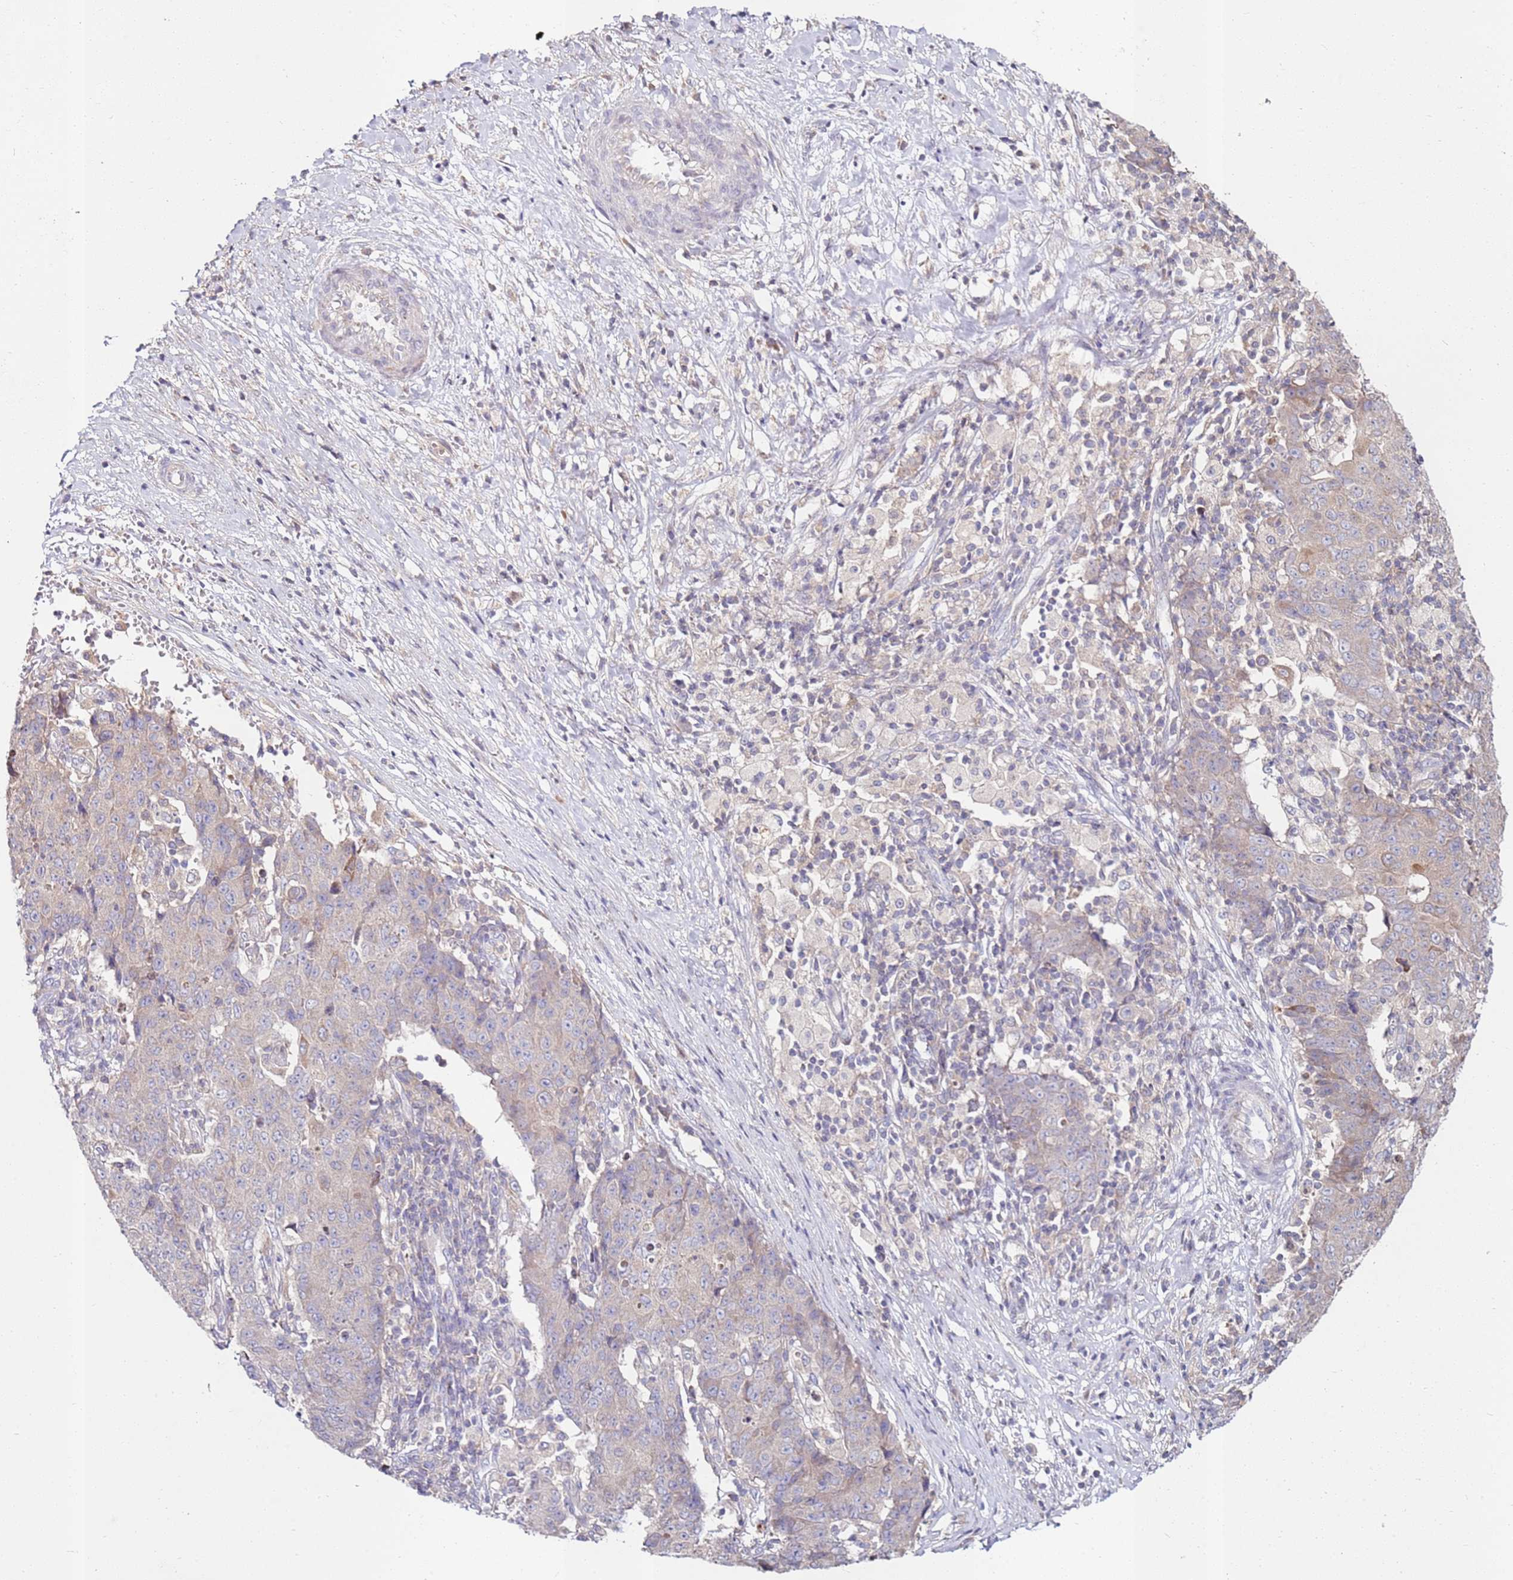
{"staining": {"intensity": "weak", "quantity": "<25%", "location": "cytoplasmic/membranous"}, "tissue": "ovarian cancer", "cell_type": "Tumor cells", "image_type": "cancer", "snomed": [{"axis": "morphology", "description": "Carcinoma, endometroid"}, {"axis": "topography", "description": "Ovary"}], "caption": "Protein analysis of endometroid carcinoma (ovarian) shows no significant expression in tumor cells.", "gene": "CNOT9", "patient": {"sex": "female", "age": 42}}